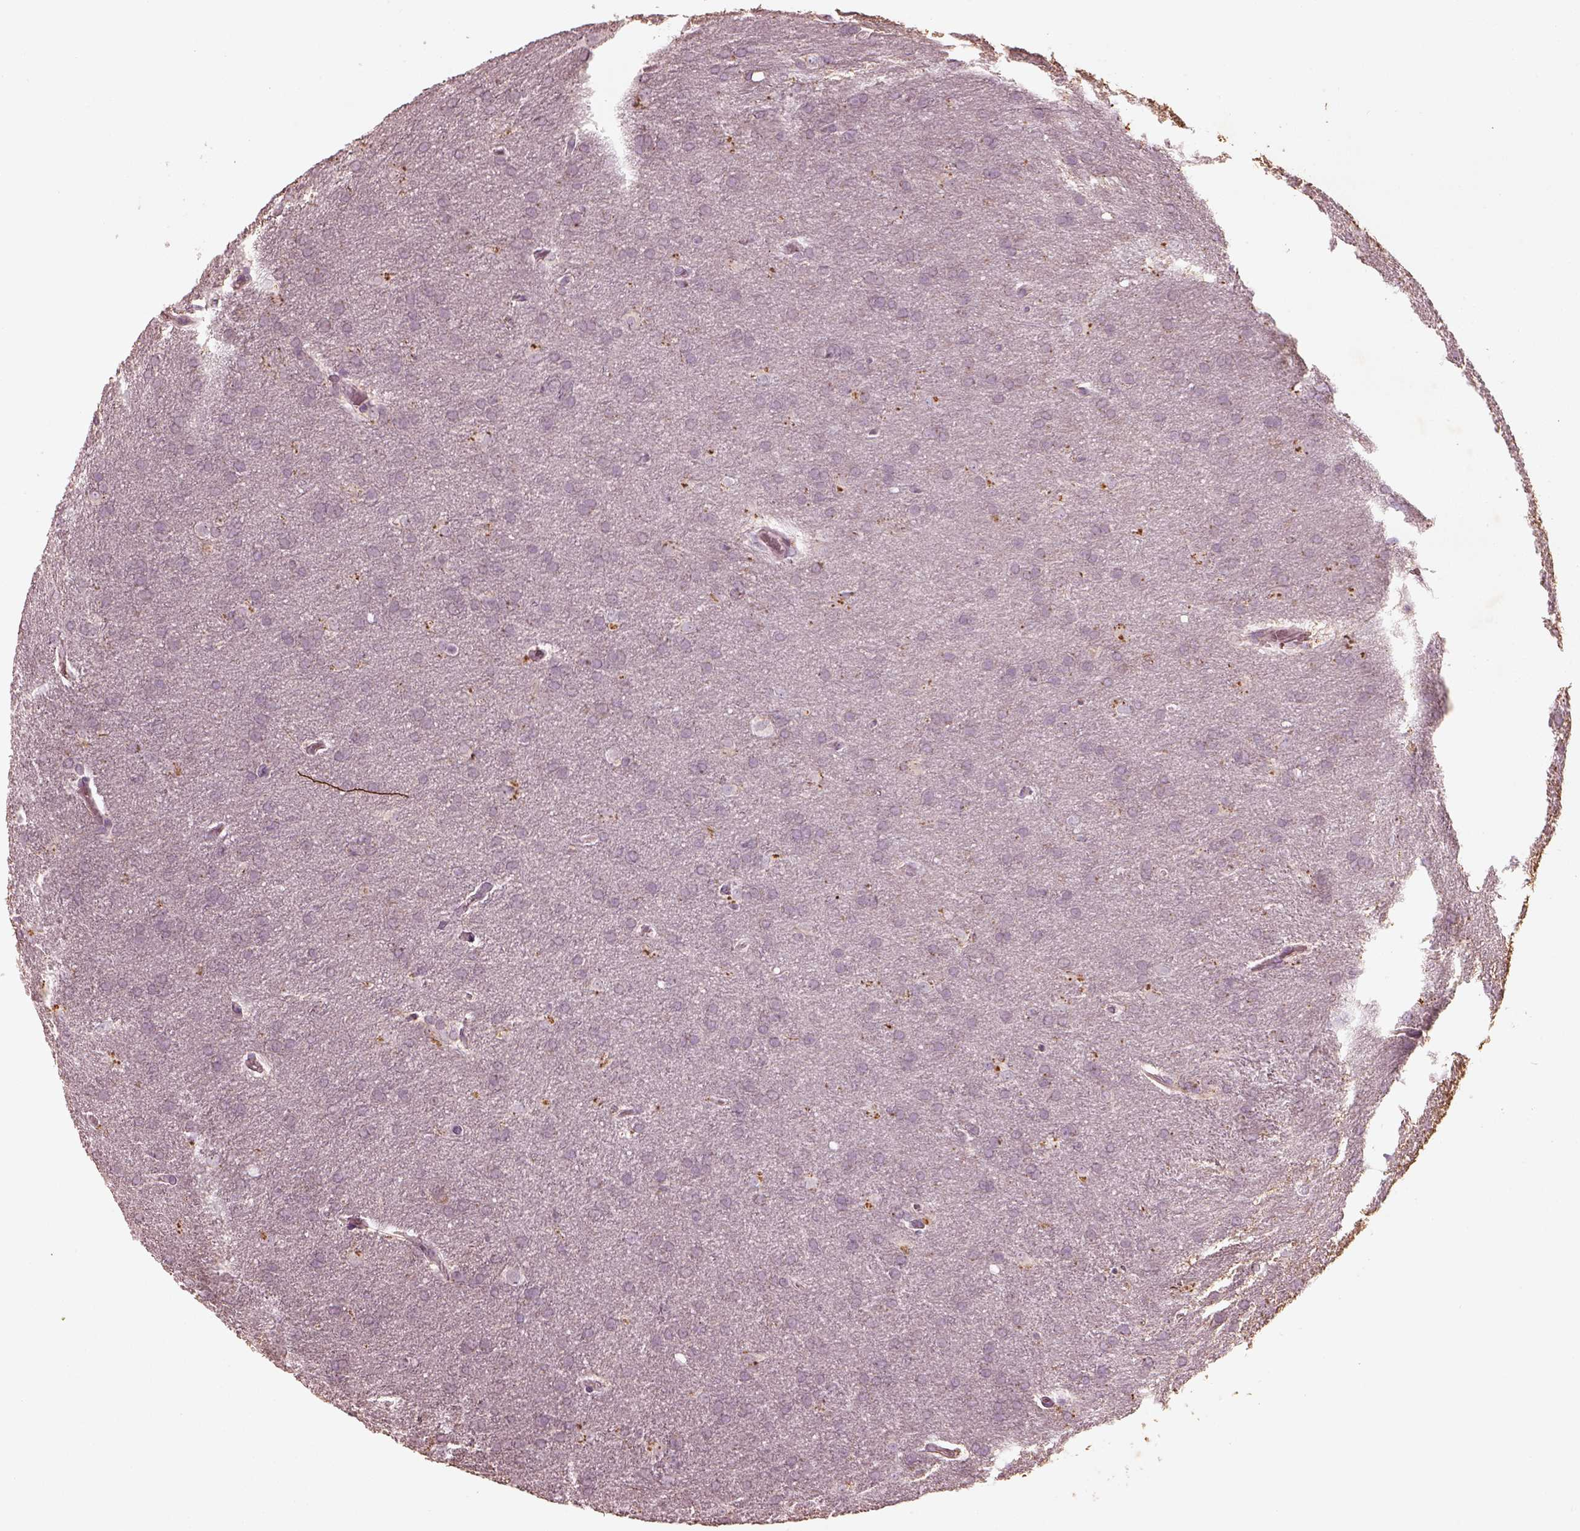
{"staining": {"intensity": "negative", "quantity": "none", "location": "none"}, "tissue": "glioma", "cell_type": "Tumor cells", "image_type": "cancer", "snomed": [{"axis": "morphology", "description": "Glioma, malignant, Low grade"}, {"axis": "topography", "description": "Brain"}], "caption": "This is a histopathology image of immunohistochemistry (IHC) staining of glioma, which shows no staining in tumor cells.", "gene": "ADRB3", "patient": {"sex": "female", "age": 32}}